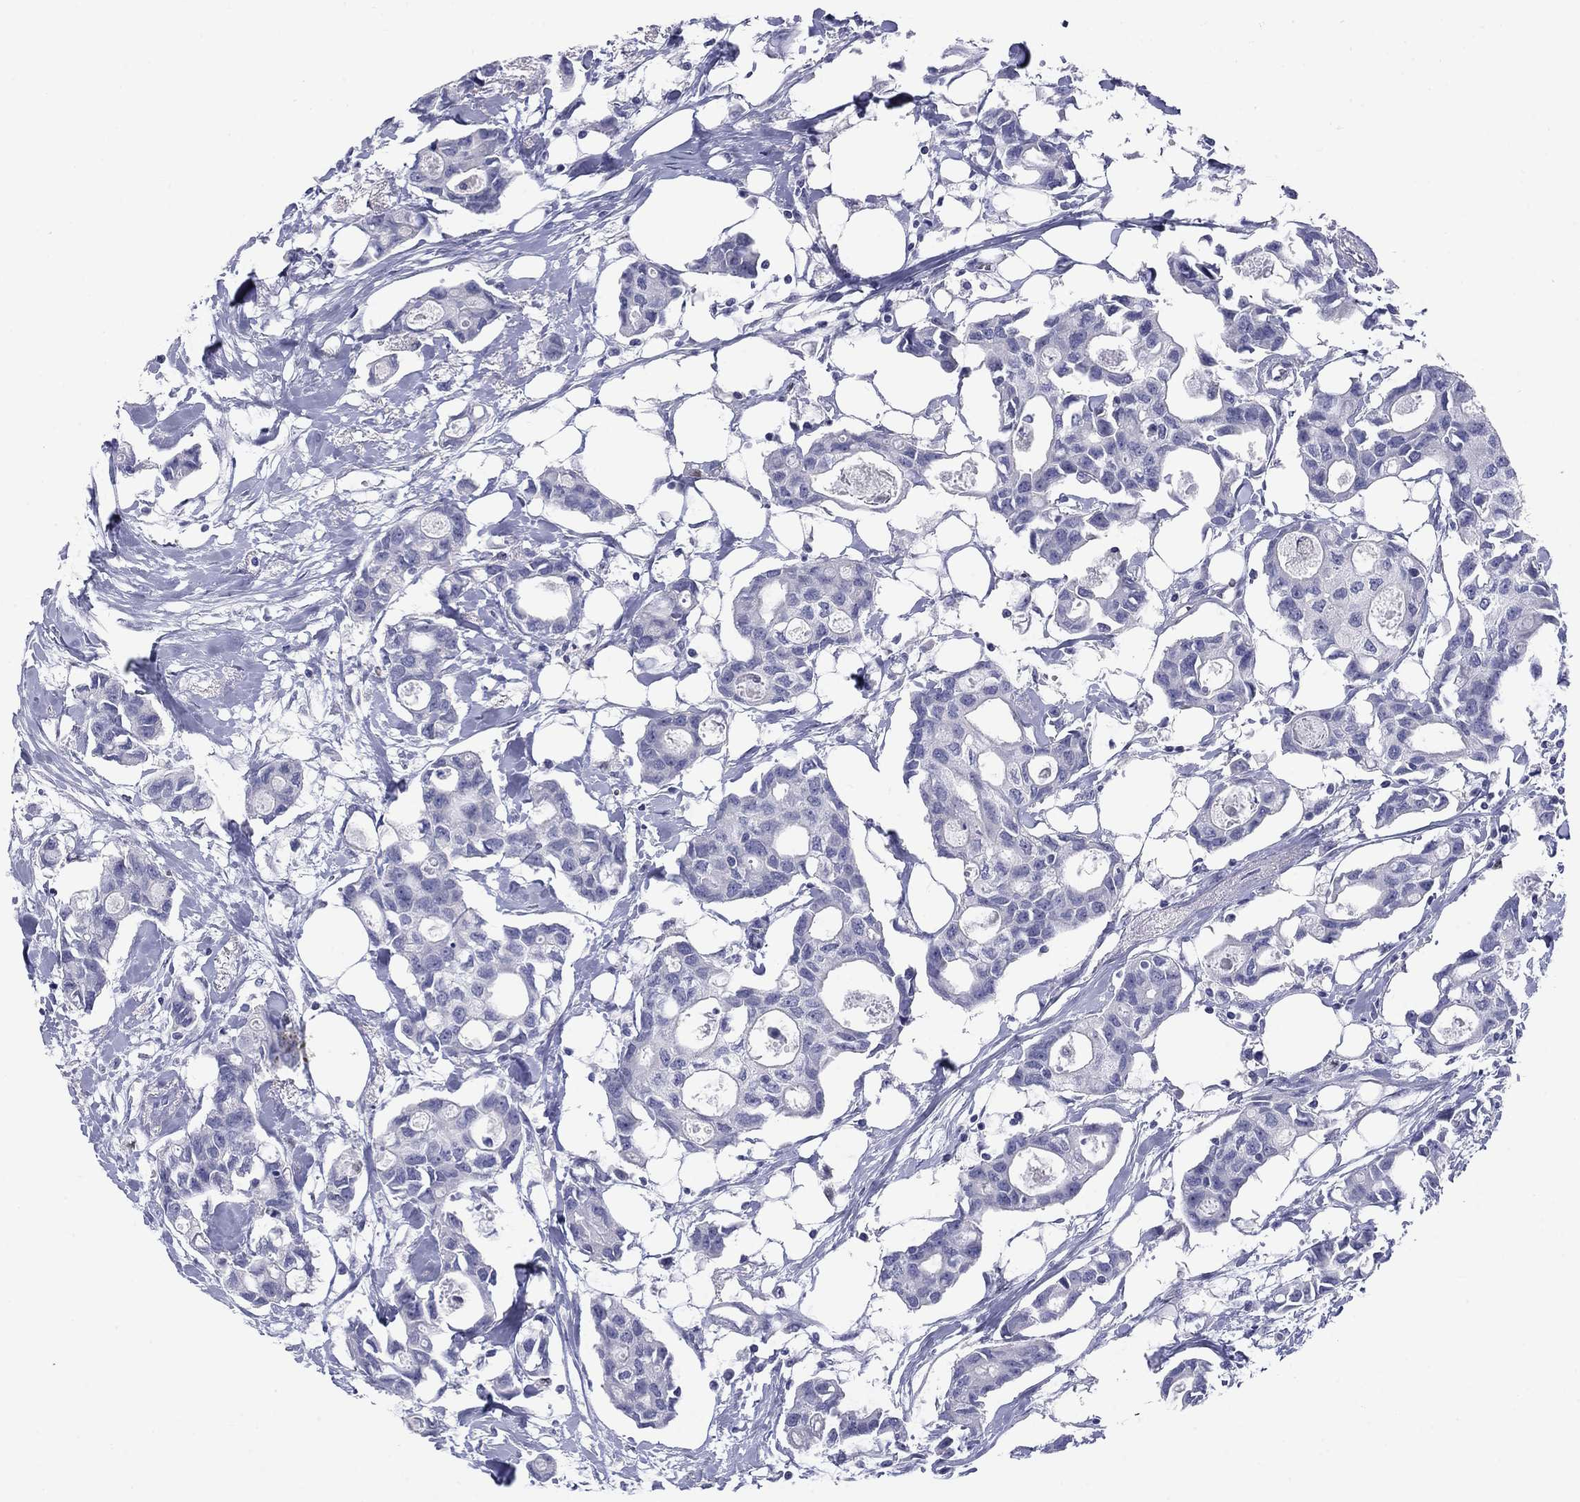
{"staining": {"intensity": "negative", "quantity": "none", "location": "none"}, "tissue": "breast cancer", "cell_type": "Tumor cells", "image_type": "cancer", "snomed": [{"axis": "morphology", "description": "Duct carcinoma"}, {"axis": "topography", "description": "Breast"}], "caption": "A high-resolution histopathology image shows IHC staining of breast invasive ductal carcinoma, which exhibits no significant staining in tumor cells. (Stains: DAB IHC with hematoxylin counter stain, Microscopy: brightfield microscopy at high magnification).", "gene": "CACNA1A", "patient": {"sex": "female", "age": 83}}